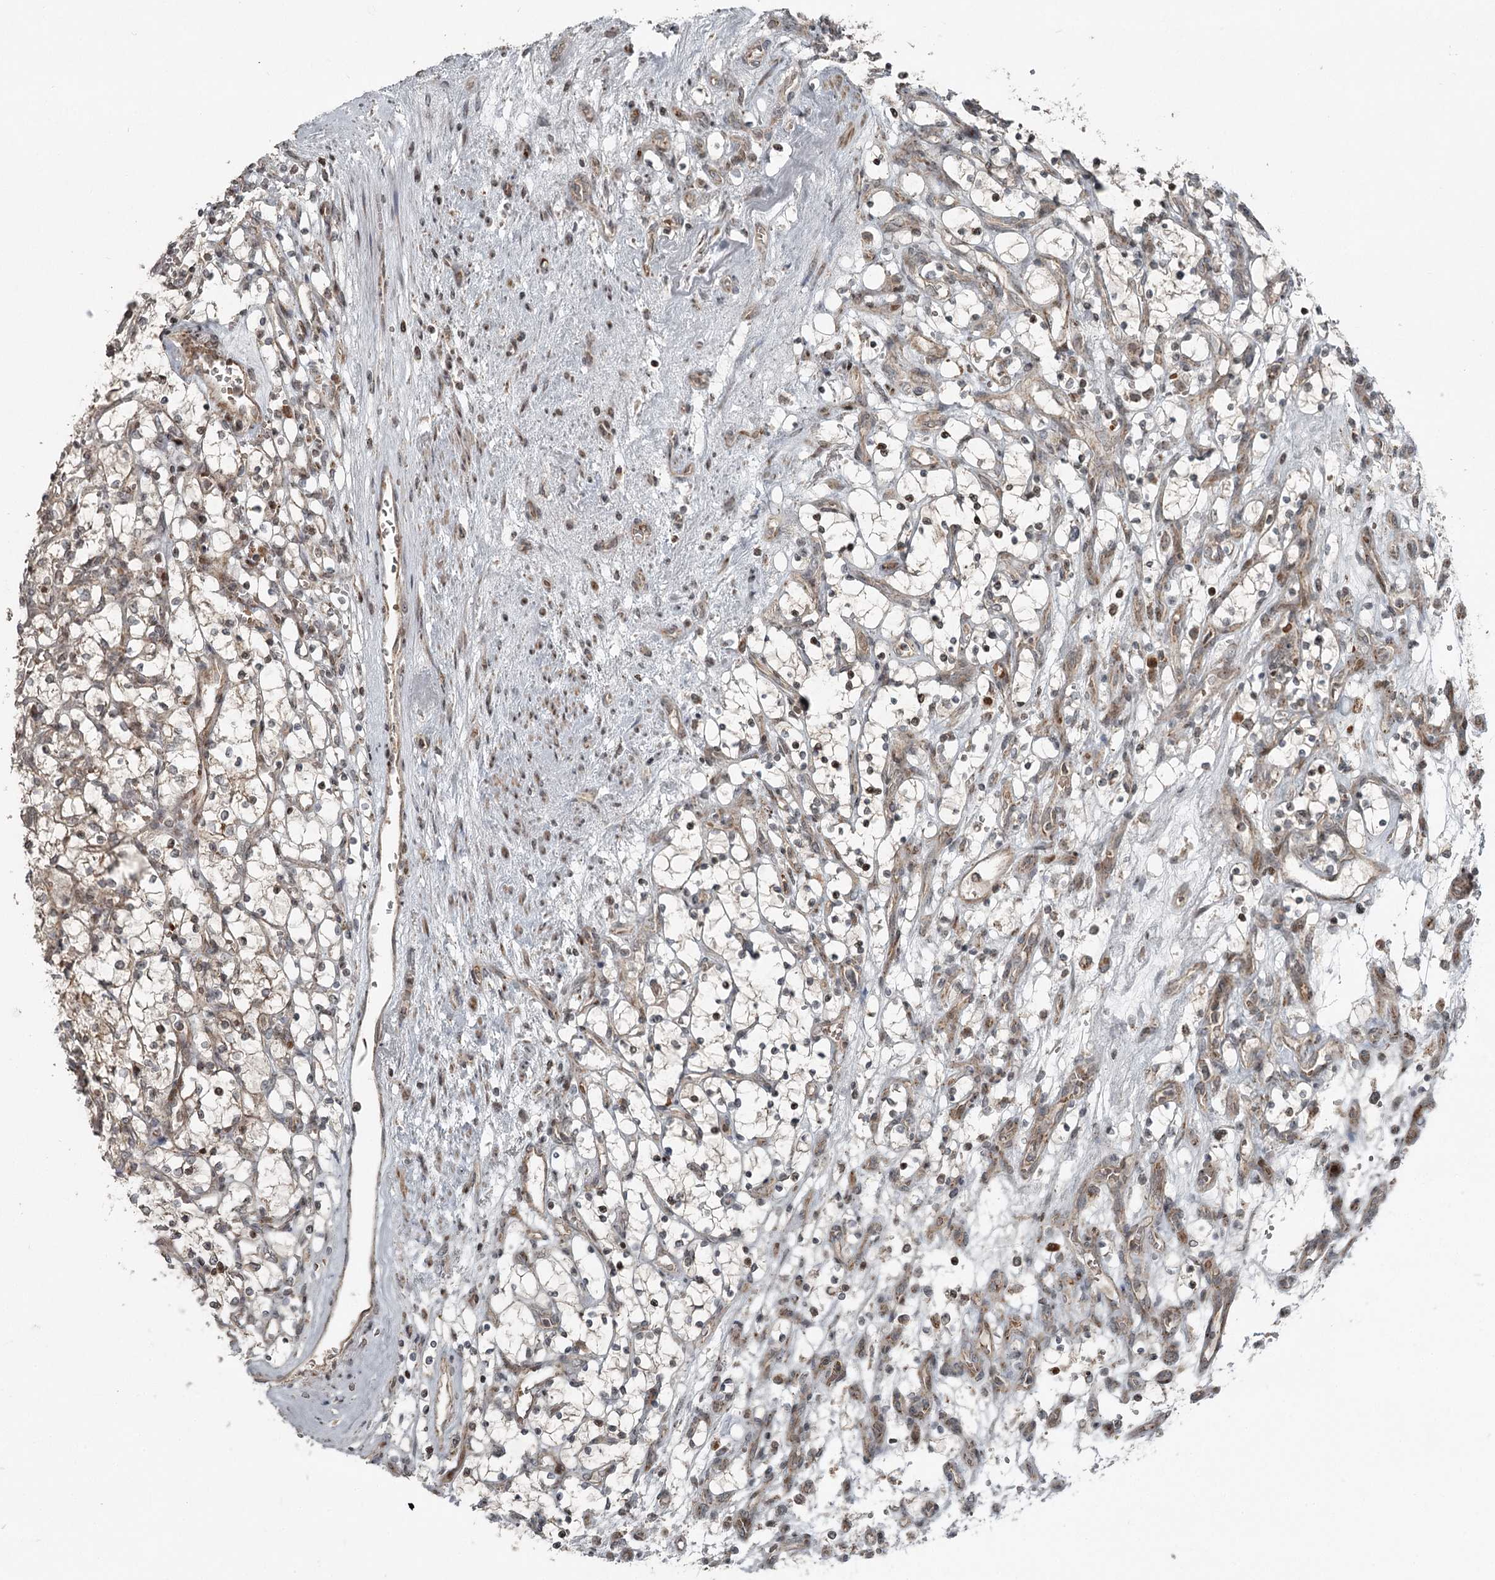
{"staining": {"intensity": "weak", "quantity": "<25%", "location": "cytoplasmic/membranous"}, "tissue": "renal cancer", "cell_type": "Tumor cells", "image_type": "cancer", "snomed": [{"axis": "morphology", "description": "Adenocarcinoma, NOS"}, {"axis": "topography", "description": "Kidney"}], "caption": "The immunohistochemistry image has no significant expression in tumor cells of renal adenocarcinoma tissue.", "gene": "RASSF8", "patient": {"sex": "female", "age": 69}}